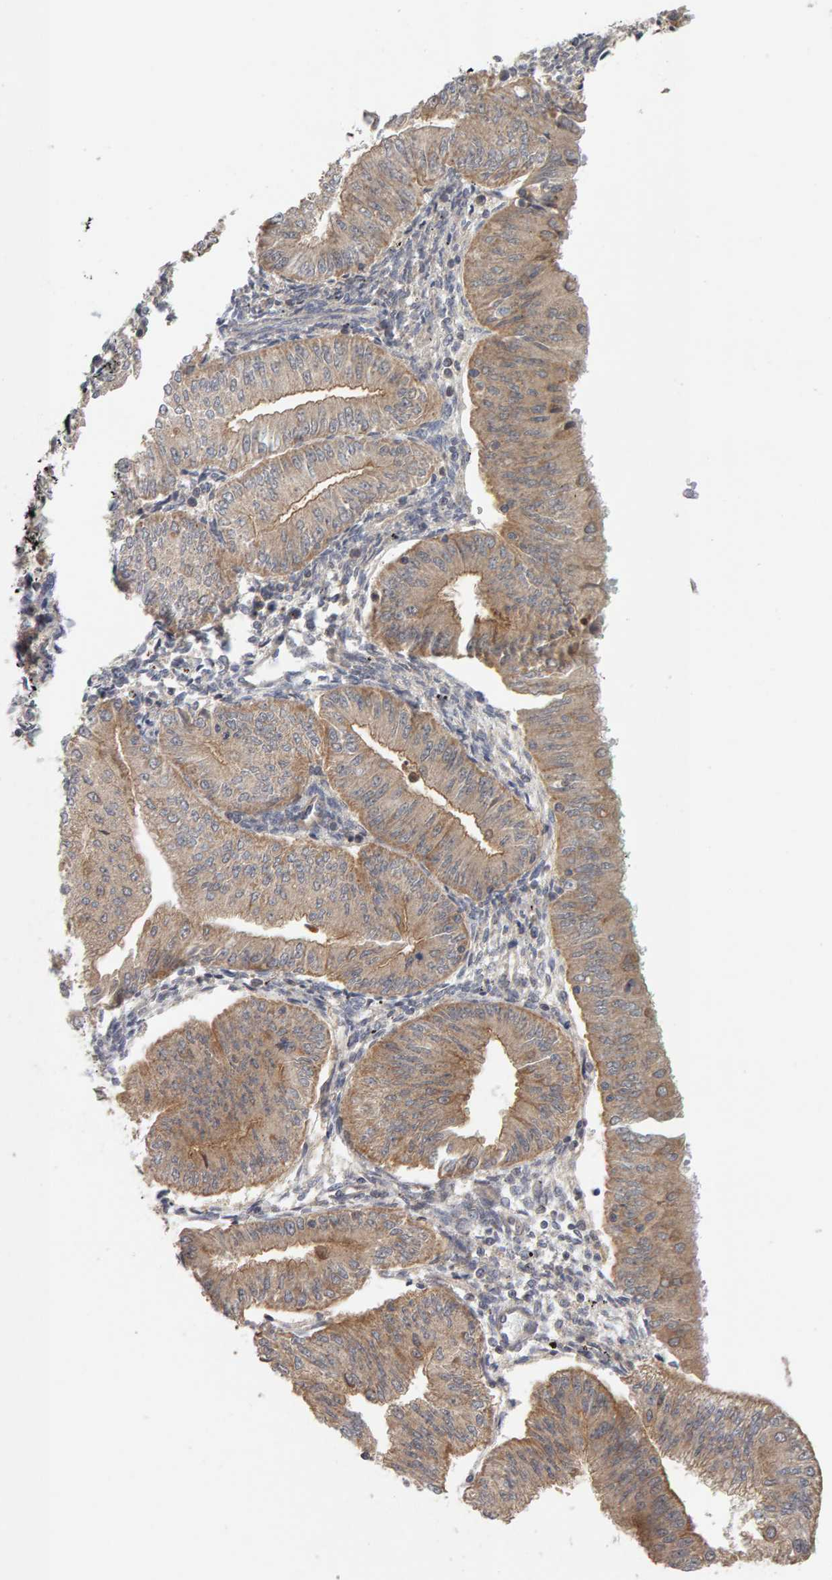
{"staining": {"intensity": "weak", "quantity": ">75%", "location": "cytoplasmic/membranous"}, "tissue": "endometrial cancer", "cell_type": "Tumor cells", "image_type": "cancer", "snomed": [{"axis": "morphology", "description": "Normal tissue, NOS"}, {"axis": "morphology", "description": "Adenocarcinoma, NOS"}, {"axis": "topography", "description": "Endometrium"}], "caption": "Tumor cells exhibit low levels of weak cytoplasmic/membranous positivity in about >75% of cells in endometrial adenocarcinoma. Nuclei are stained in blue.", "gene": "DNAJC7", "patient": {"sex": "female", "age": 53}}